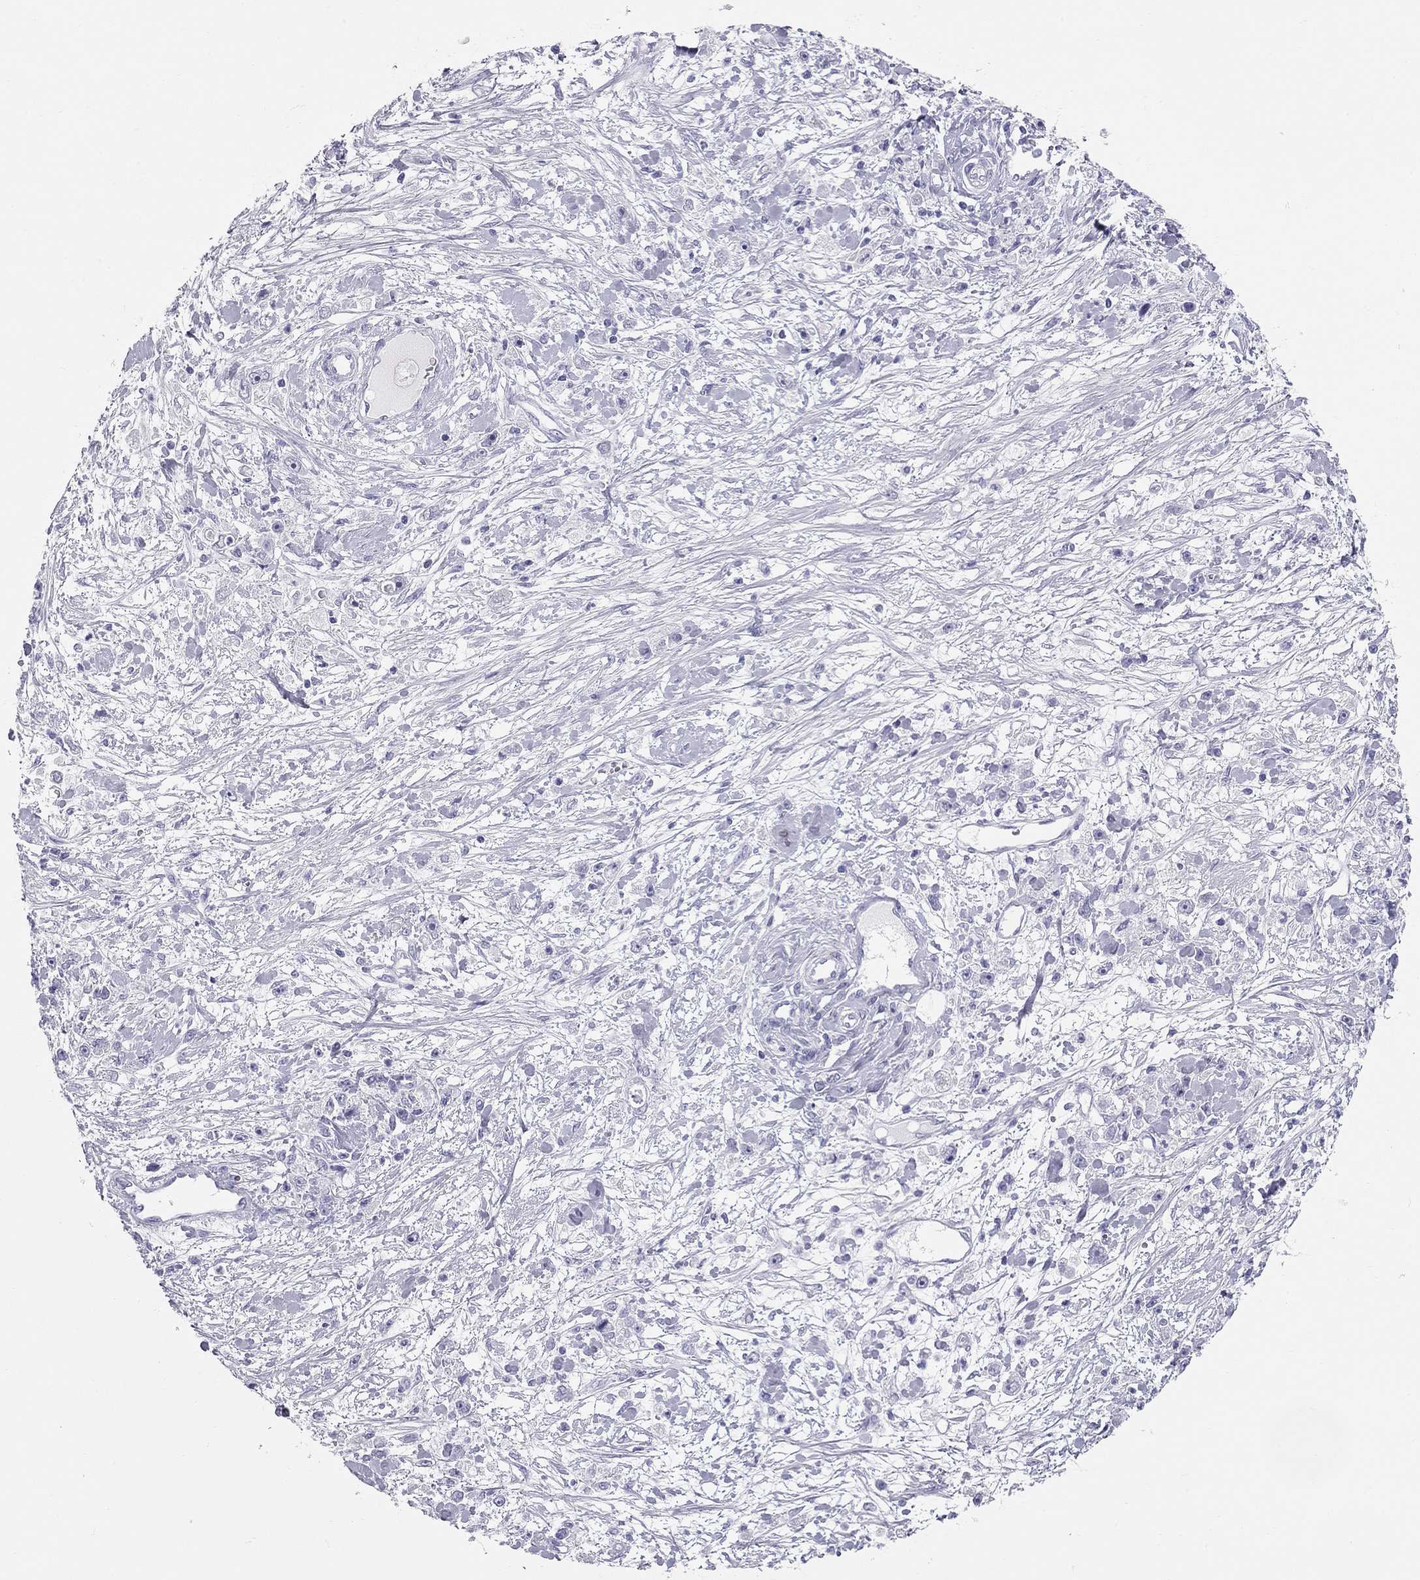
{"staining": {"intensity": "negative", "quantity": "none", "location": "none"}, "tissue": "stomach cancer", "cell_type": "Tumor cells", "image_type": "cancer", "snomed": [{"axis": "morphology", "description": "Adenocarcinoma, NOS"}, {"axis": "topography", "description": "Stomach"}], "caption": "Tumor cells show no significant expression in stomach cancer (adenocarcinoma).", "gene": "TRPM3", "patient": {"sex": "female", "age": 59}}